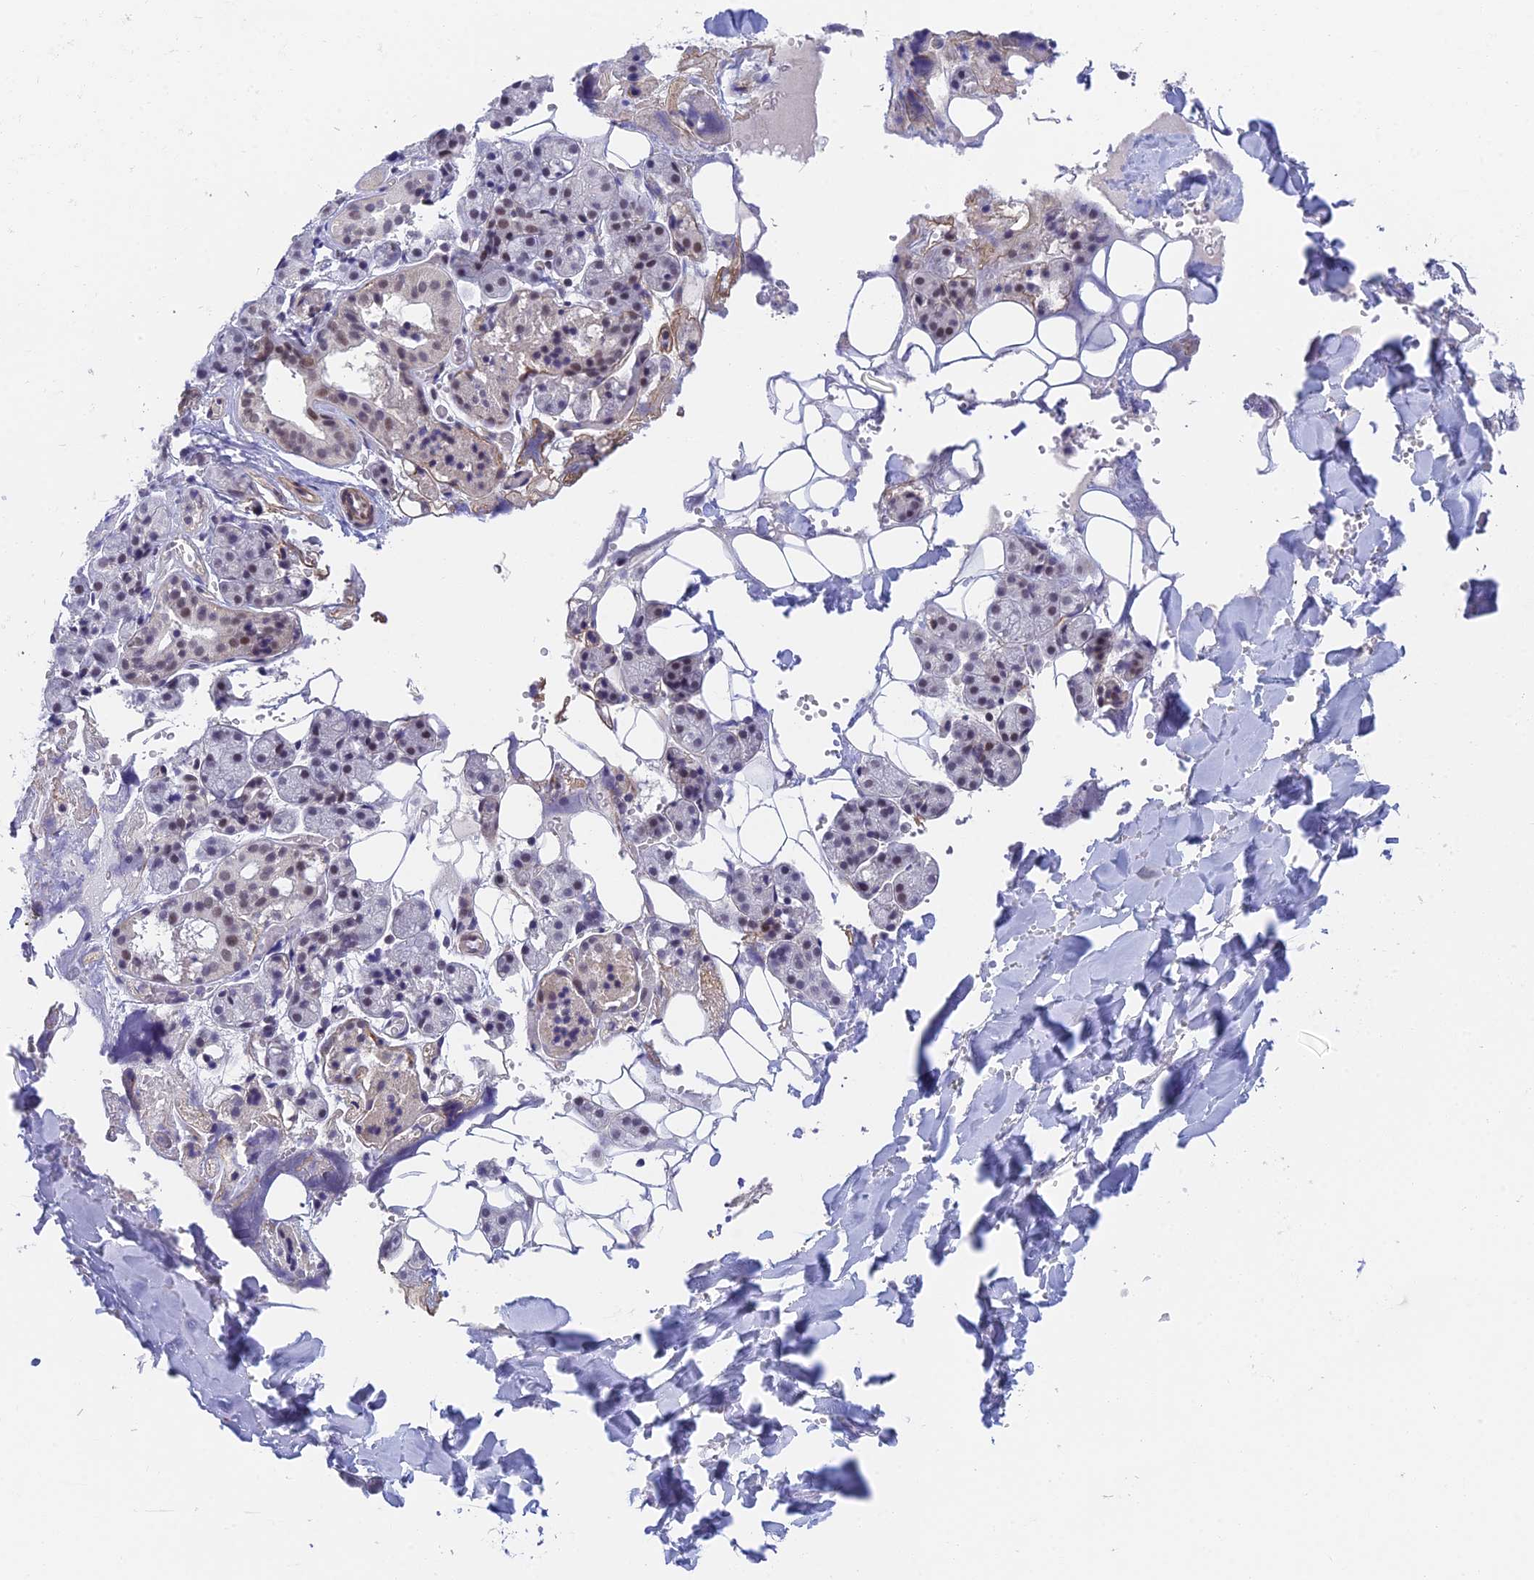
{"staining": {"intensity": "moderate", "quantity": "<25%", "location": "nuclear"}, "tissue": "salivary gland", "cell_type": "Glandular cells", "image_type": "normal", "snomed": [{"axis": "morphology", "description": "Normal tissue, NOS"}, {"axis": "topography", "description": "Salivary gland"}], "caption": "A low amount of moderate nuclear expression is identified in approximately <25% of glandular cells in benign salivary gland.", "gene": "NSMCE1", "patient": {"sex": "female", "age": 33}}